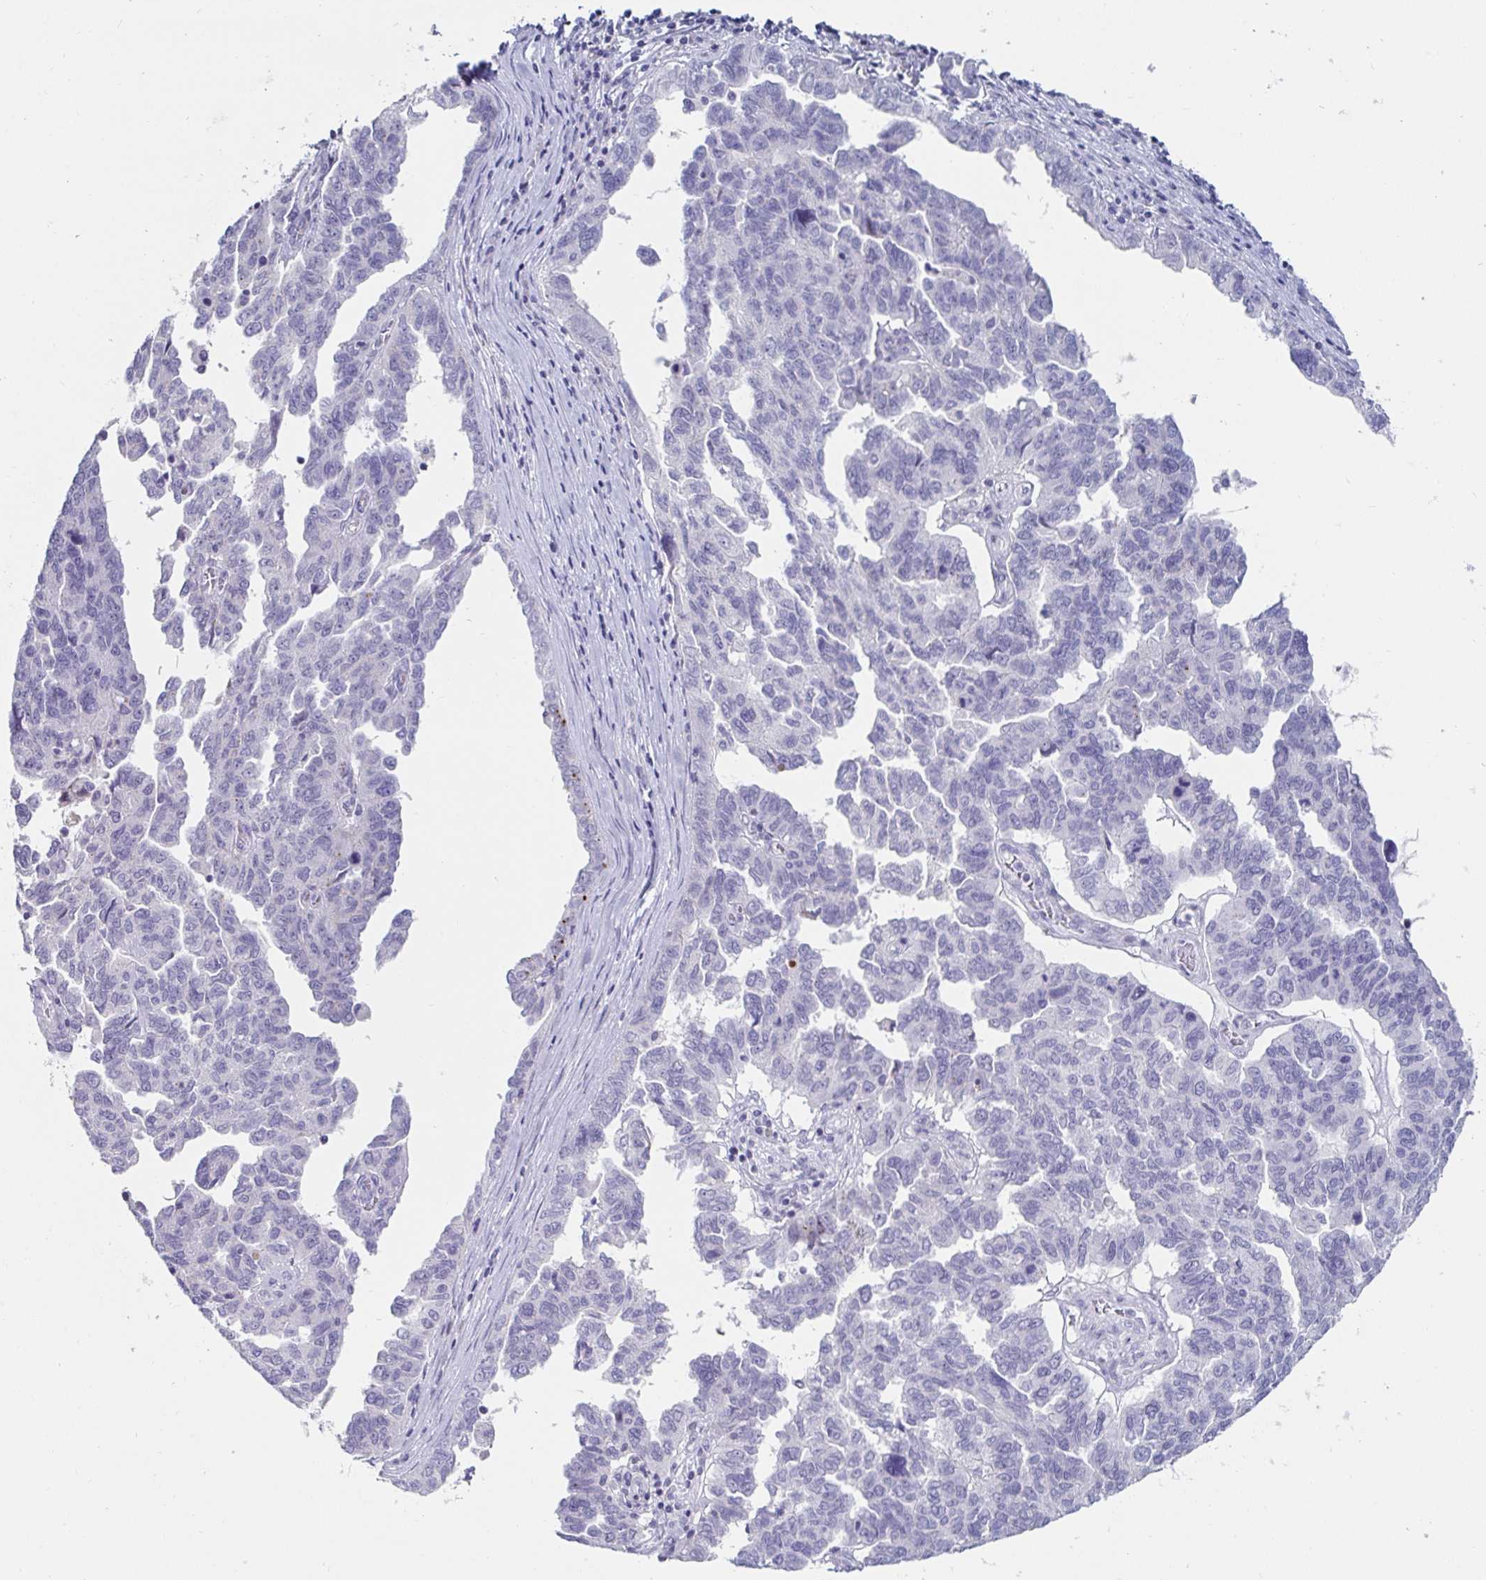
{"staining": {"intensity": "negative", "quantity": "none", "location": "none"}, "tissue": "ovarian cancer", "cell_type": "Tumor cells", "image_type": "cancer", "snomed": [{"axis": "morphology", "description": "Cystadenocarcinoma, serous, NOS"}, {"axis": "topography", "description": "Ovary"}], "caption": "Ovarian cancer was stained to show a protein in brown. There is no significant positivity in tumor cells.", "gene": "OR10K1", "patient": {"sex": "female", "age": 64}}